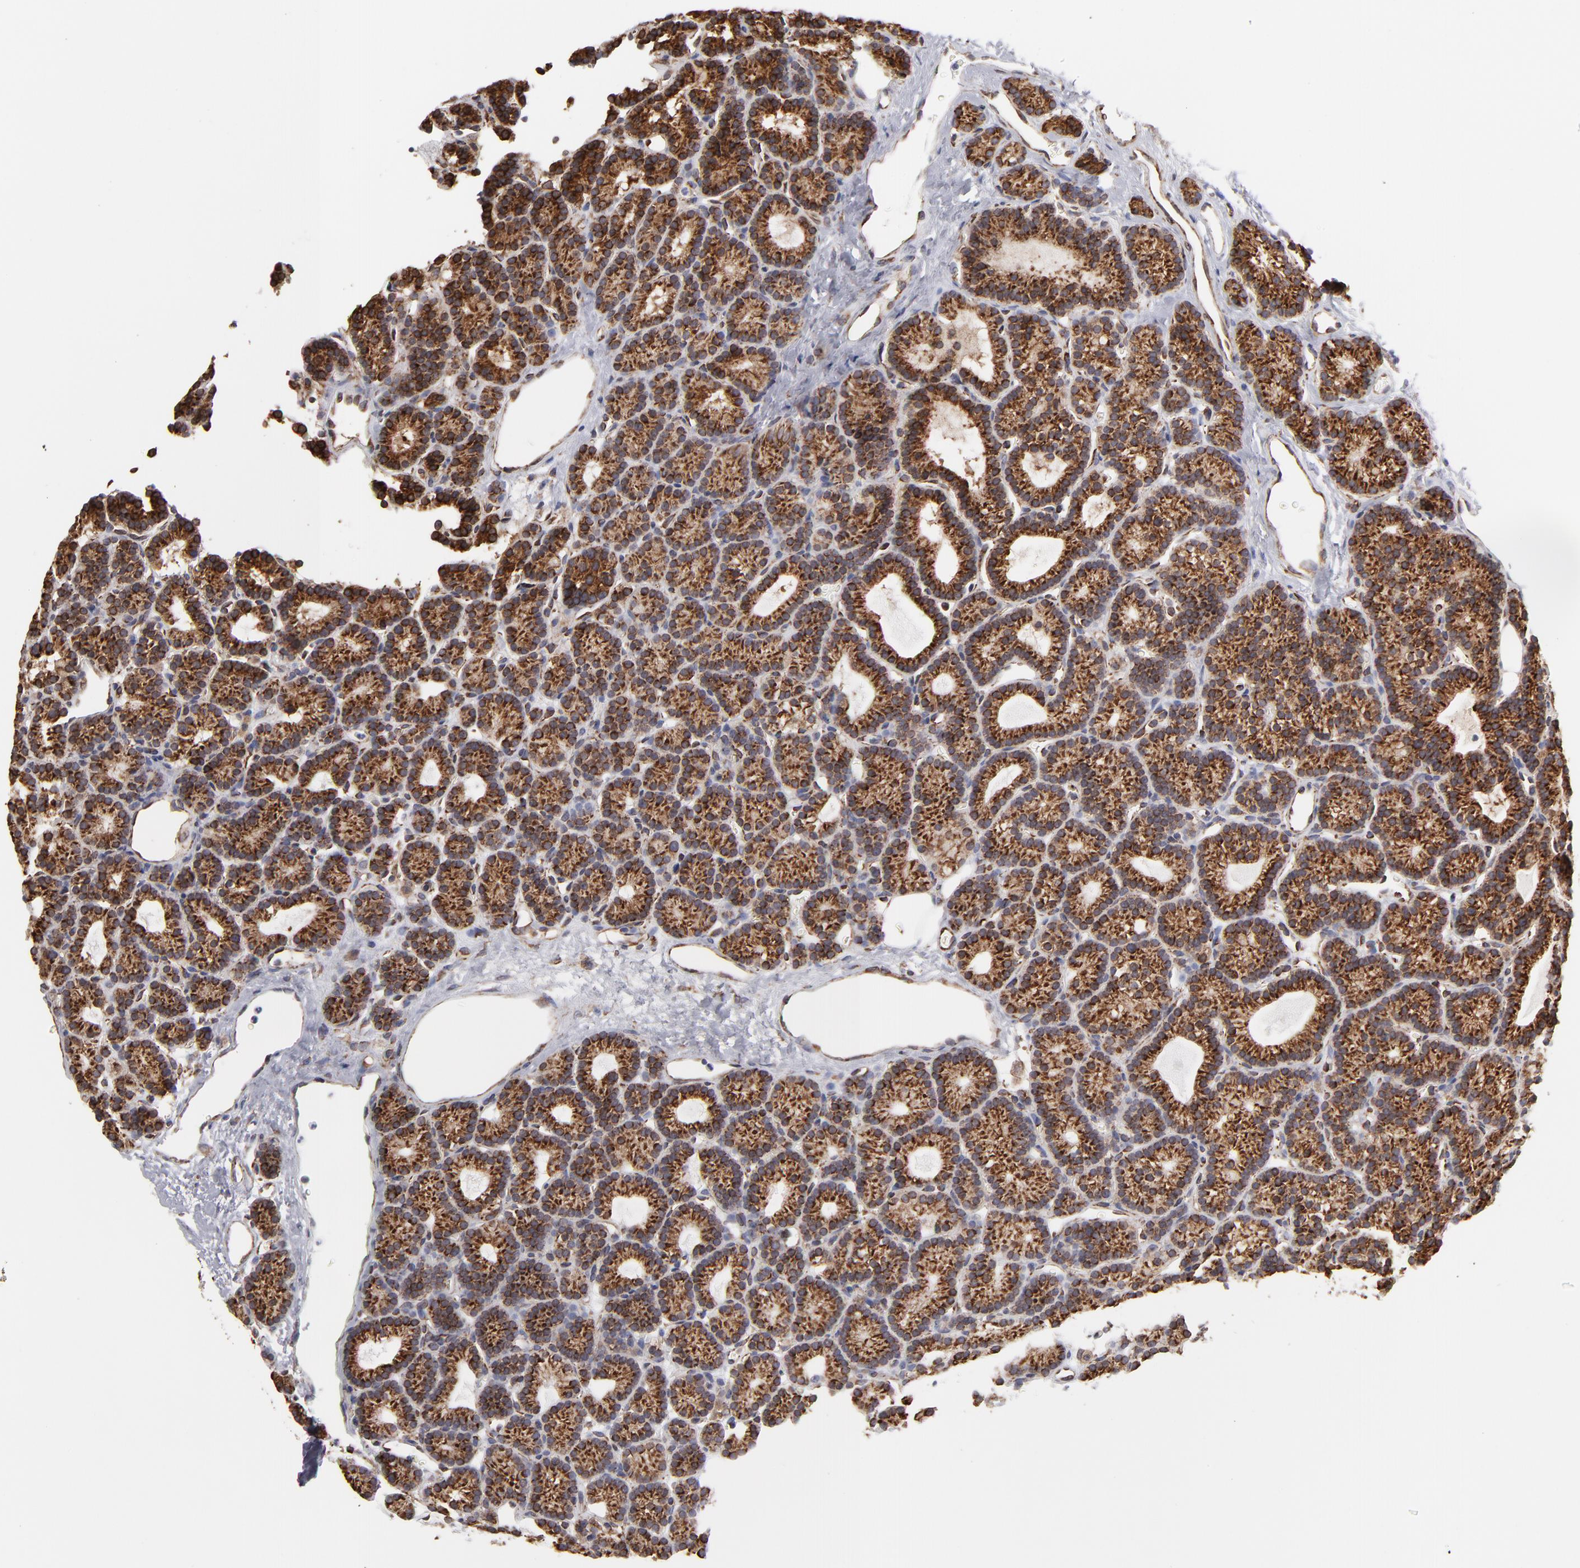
{"staining": {"intensity": "strong", "quantity": ">75%", "location": "cytoplasmic/membranous"}, "tissue": "parathyroid gland", "cell_type": "Glandular cells", "image_type": "normal", "snomed": [{"axis": "morphology", "description": "Normal tissue, NOS"}, {"axis": "topography", "description": "Parathyroid gland"}], "caption": "Human parathyroid gland stained for a protein (brown) shows strong cytoplasmic/membranous positive positivity in about >75% of glandular cells.", "gene": "KTN1", "patient": {"sex": "male", "age": 85}}